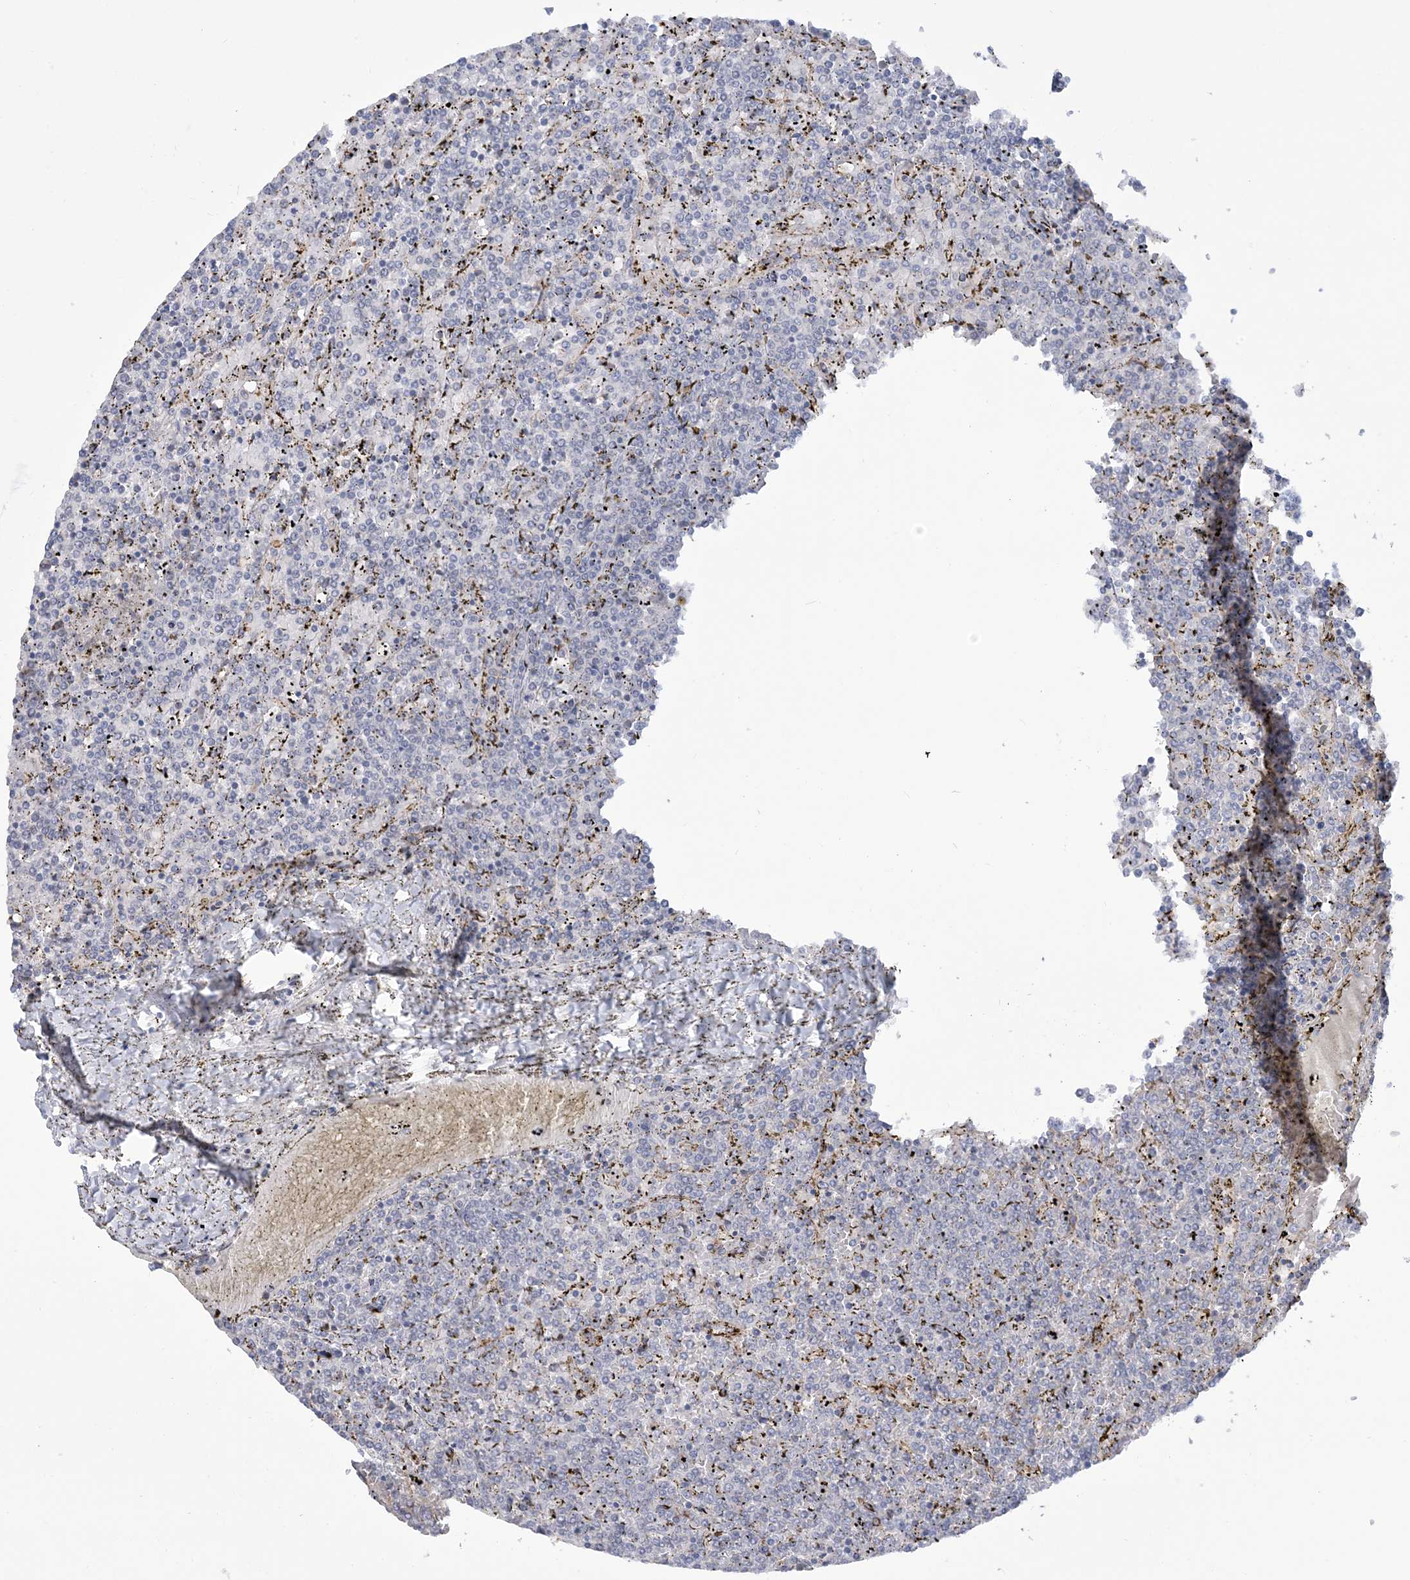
{"staining": {"intensity": "negative", "quantity": "none", "location": "none"}, "tissue": "lymphoma", "cell_type": "Tumor cells", "image_type": "cancer", "snomed": [{"axis": "morphology", "description": "Malignant lymphoma, non-Hodgkin's type, Low grade"}, {"axis": "topography", "description": "Spleen"}], "caption": "This is an immunohistochemistry (IHC) micrograph of human lymphoma. There is no staining in tumor cells.", "gene": "FARSB", "patient": {"sex": "female", "age": 19}}